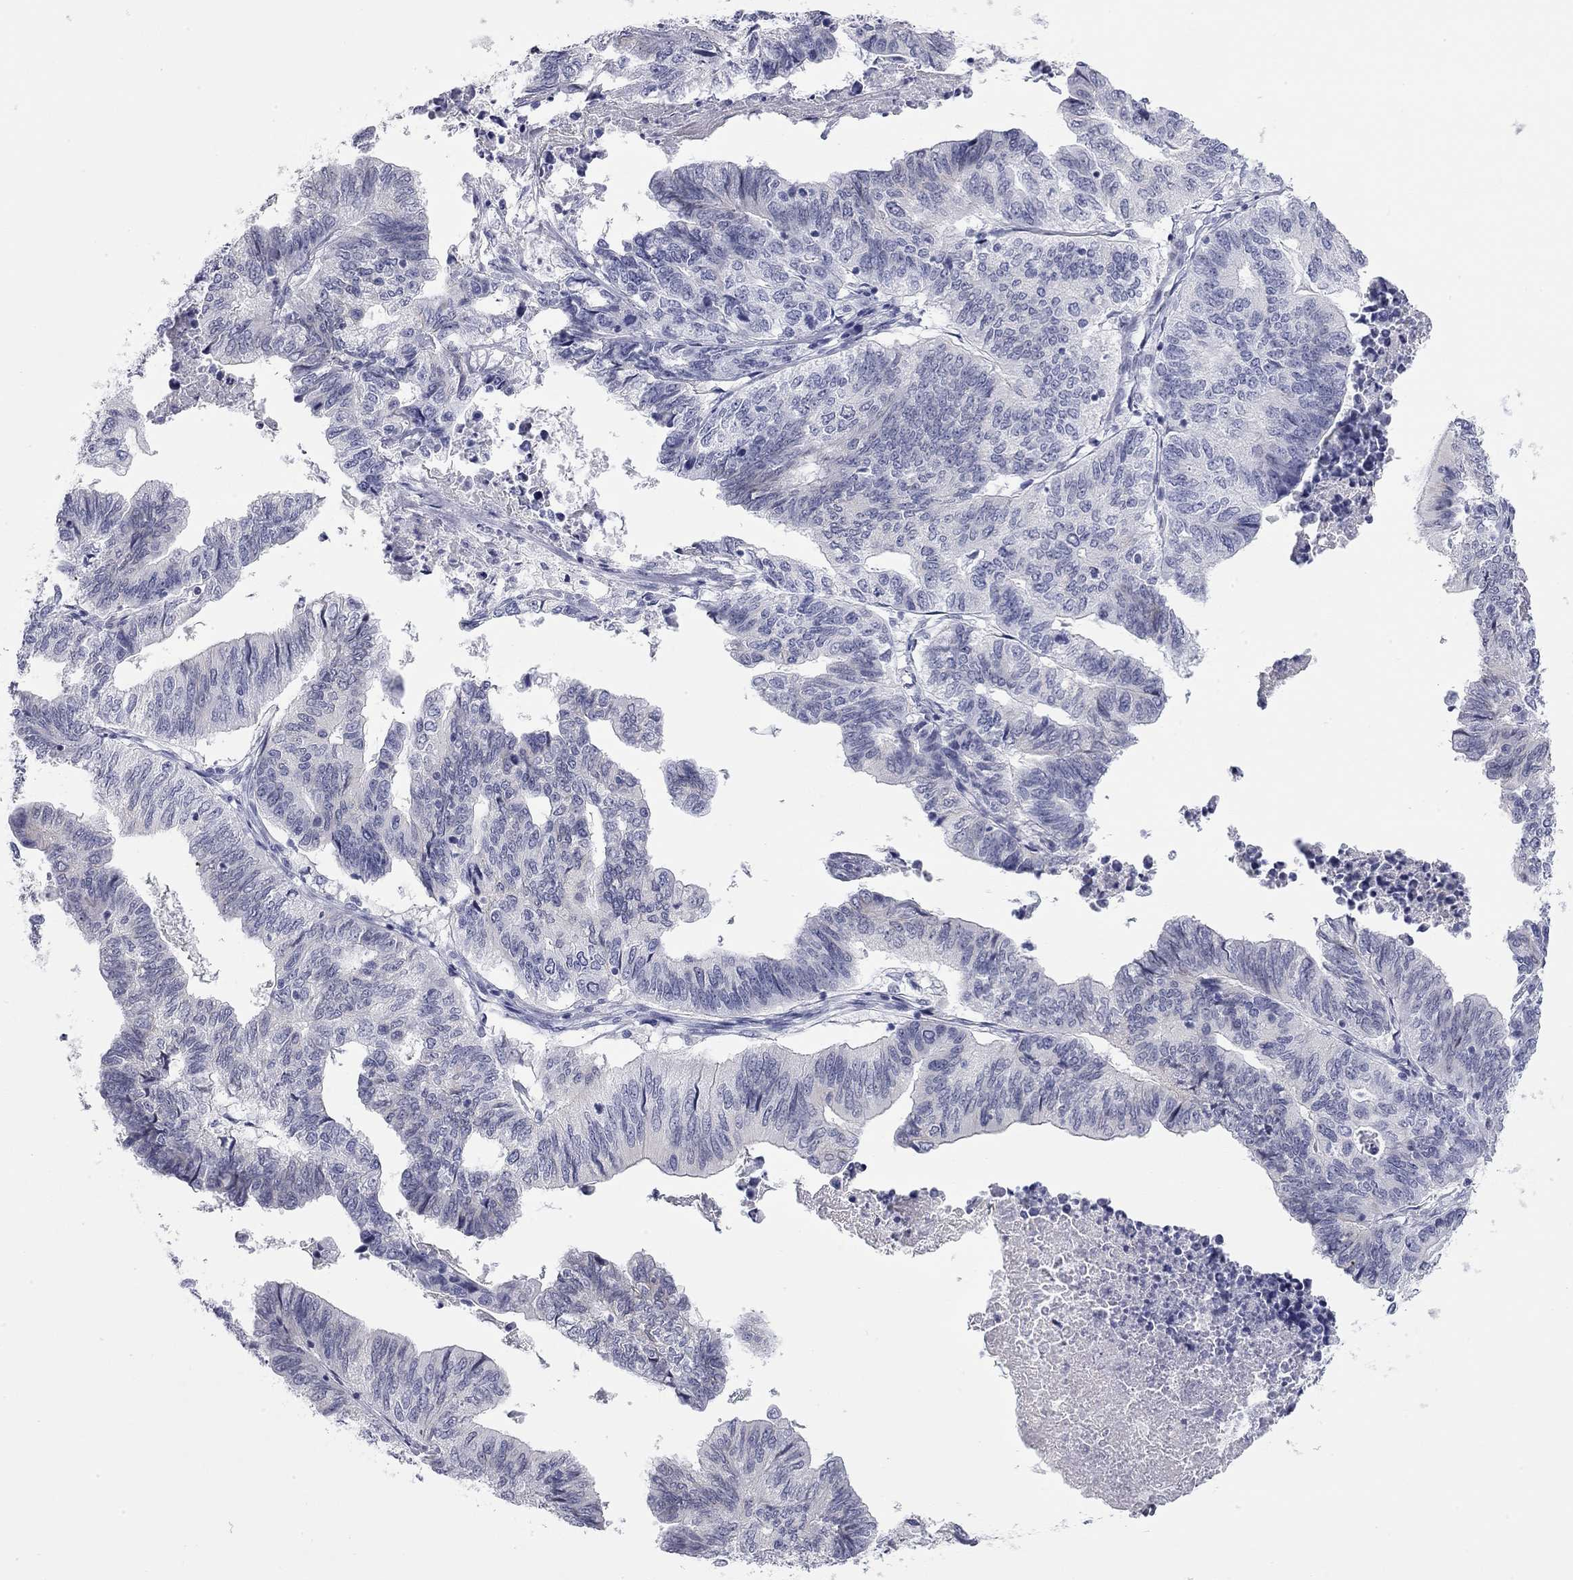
{"staining": {"intensity": "negative", "quantity": "none", "location": "none"}, "tissue": "stomach cancer", "cell_type": "Tumor cells", "image_type": "cancer", "snomed": [{"axis": "morphology", "description": "Adenocarcinoma, NOS"}, {"axis": "topography", "description": "Stomach, upper"}], "caption": "DAB (3,3'-diaminobenzidine) immunohistochemical staining of stomach cancer demonstrates no significant positivity in tumor cells. (DAB (3,3'-diaminobenzidine) IHC visualized using brightfield microscopy, high magnification).", "gene": "AK8", "patient": {"sex": "female", "age": 67}}